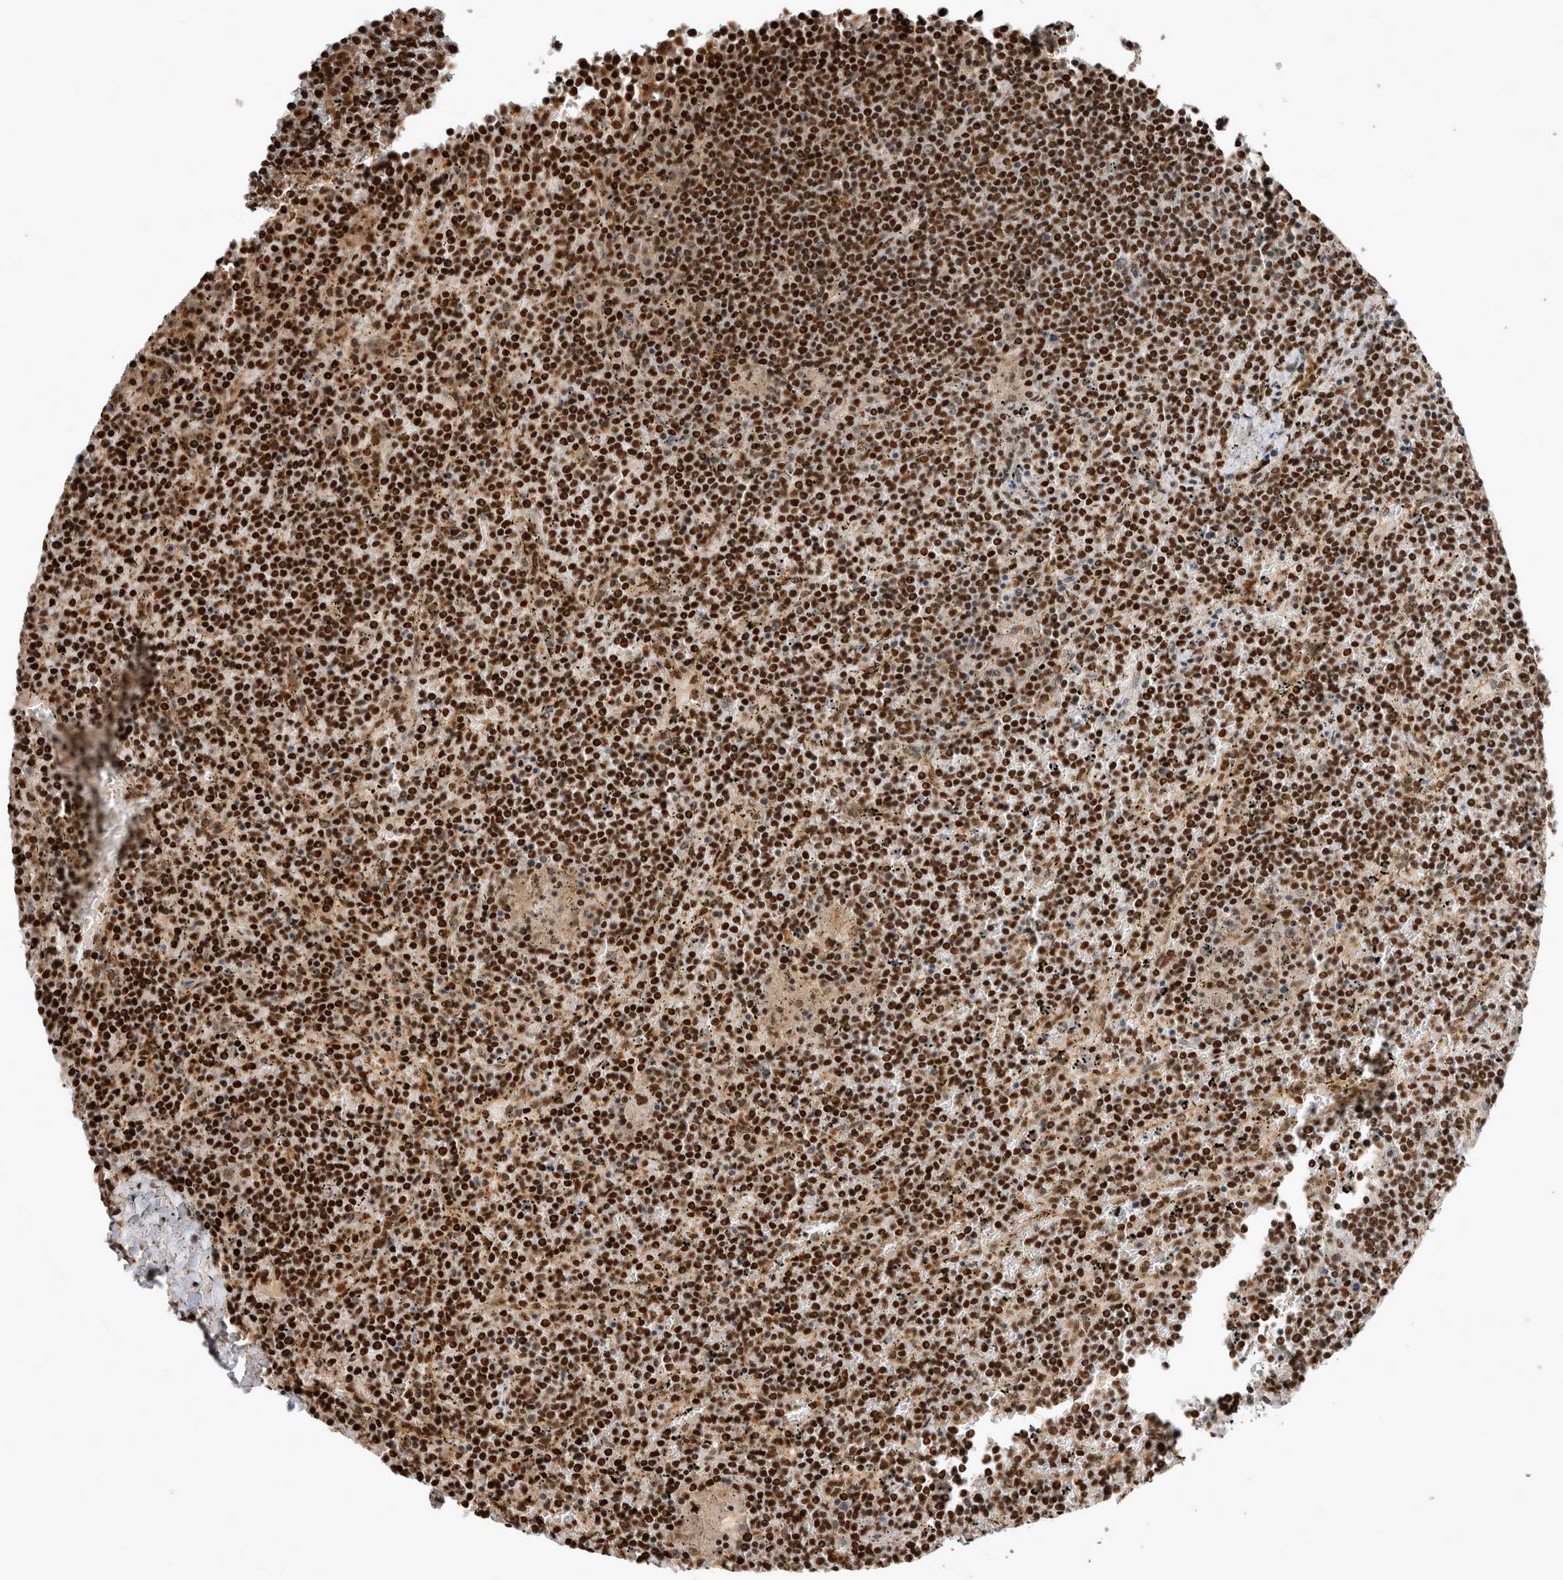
{"staining": {"intensity": "strong", "quantity": ">75%", "location": "nuclear"}, "tissue": "lymphoma", "cell_type": "Tumor cells", "image_type": "cancer", "snomed": [{"axis": "morphology", "description": "Malignant lymphoma, non-Hodgkin's type, Low grade"}, {"axis": "topography", "description": "Spleen"}], "caption": "The micrograph shows immunohistochemical staining of low-grade malignant lymphoma, non-Hodgkin's type. There is strong nuclear expression is seen in about >75% of tumor cells. (DAB (3,3'-diaminobenzidine) = brown stain, brightfield microscopy at high magnification).", "gene": "EYA2", "patient": {"sex": "female", "age": 19}}